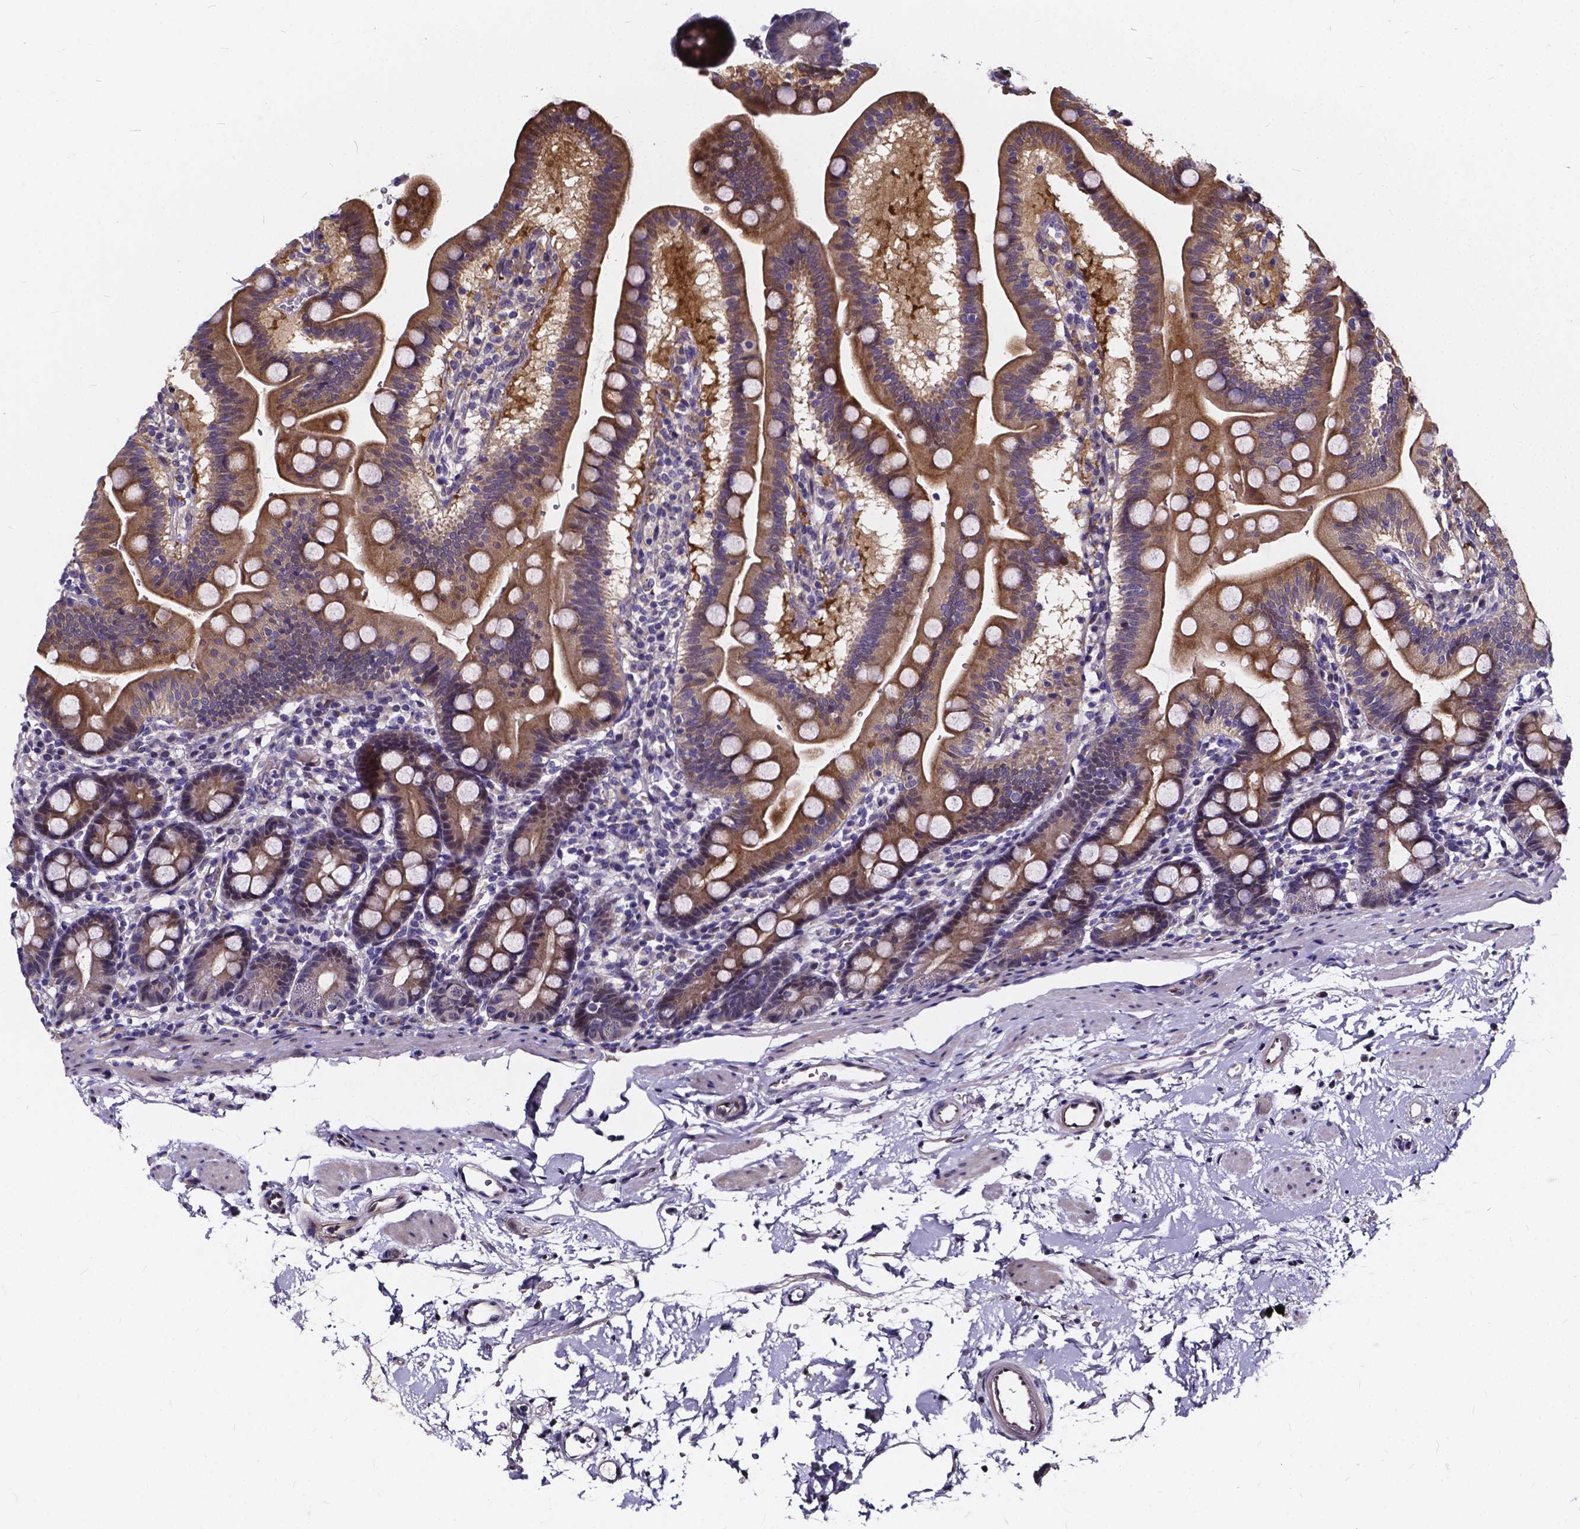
{"staining": {"intensity": "strong", "quantity": "25%-75%", "location": "cytoplasmic/membranous"}, "tissue": "duodenum", "cell_type": "Glandular cells", "image_type": "normal", "snomed": [{"axis": "morphology", "description": "Normal tissue, NOS"}, {"axis": "topography", "description": "Duodenum"}], "caption": "This micrograph exhibits IHC staining of unremarkable duodenum, with high strong cytoplasmic/membranous expression in about 25%-75% of glandular cells.", "gene": "SOWAHA", "patient": {"sex": "male", "age": 59}}